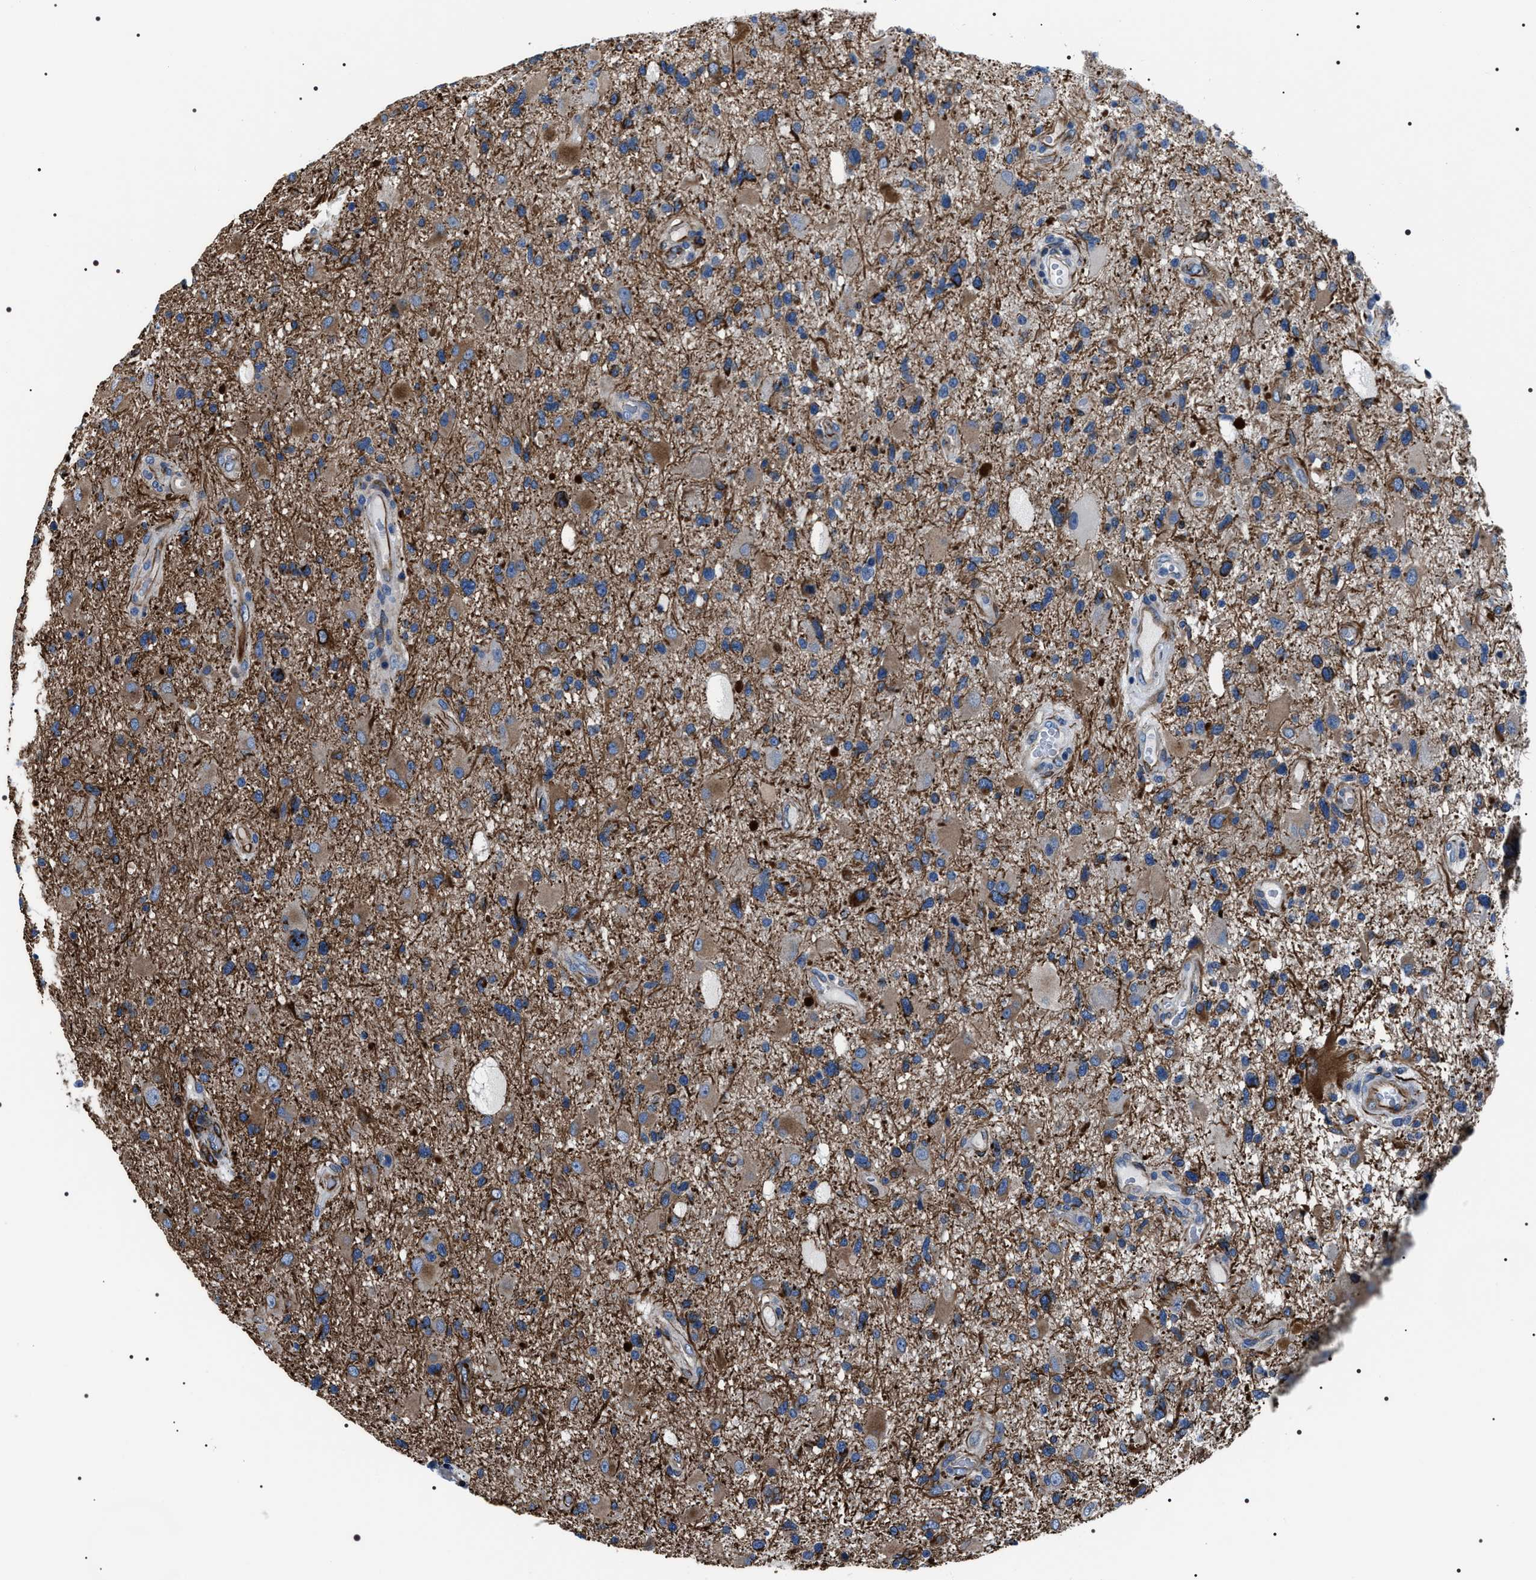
{"staining": {"intensity": "moderate", "quantity": "25%-75%", "location": "cytoplasmic/membranous"}, "tissue": "glioma", "cell_type": "Tumor cells", "image_type": "cancer", "snomed": [{"axis": "morphology", "description": "Glioma, malignant, High grade"}, {"axis": "topography", "description": "Brain"}], "caption": "High-power microscopy captured an immunohistochemistry (IHC) micrograph of glioma, revealing moderate cytoplasmic/membranous positivity in approximately 25%-75% of tumor cells.", "gene": "BAG2", "patient": {"sex": "male", "age": 33}}